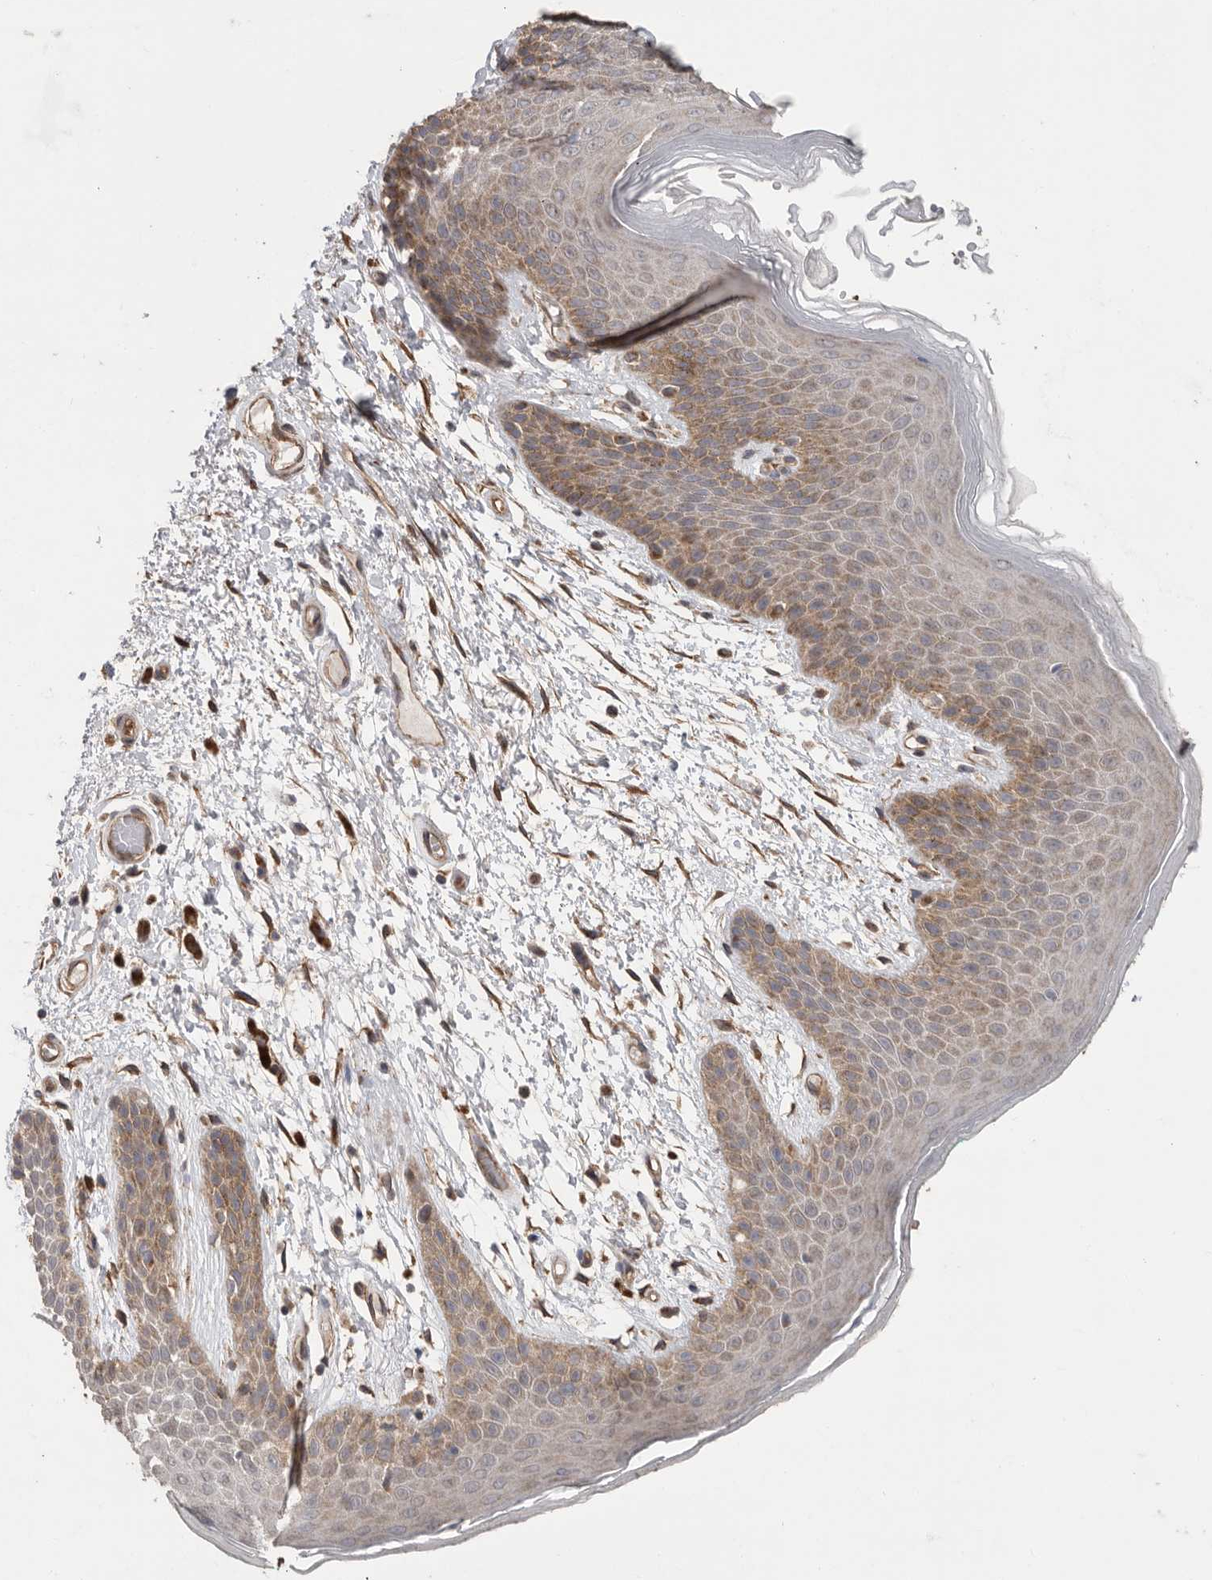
{"staining": {"intensity": "moderate", "quantity": ">75%", "location": "cytoplasmic/membranous"}, "tissue": "skin", "cell_type": "Epidermal cells", "image_type": "normal", "snomed": [{"axis": "morphology", "description": "Normal tissue, NOS"}, {"axis": "topography", "description": "Anal"}], "caption": "Moderate cytoplasmic/membranous staining for a protein is seen in approximately >75% of epidermal cells of unremarkable skin using immunohistochemistry.", "gene": "PODXL2", "patient": {"sex": "male", "age": 74}}